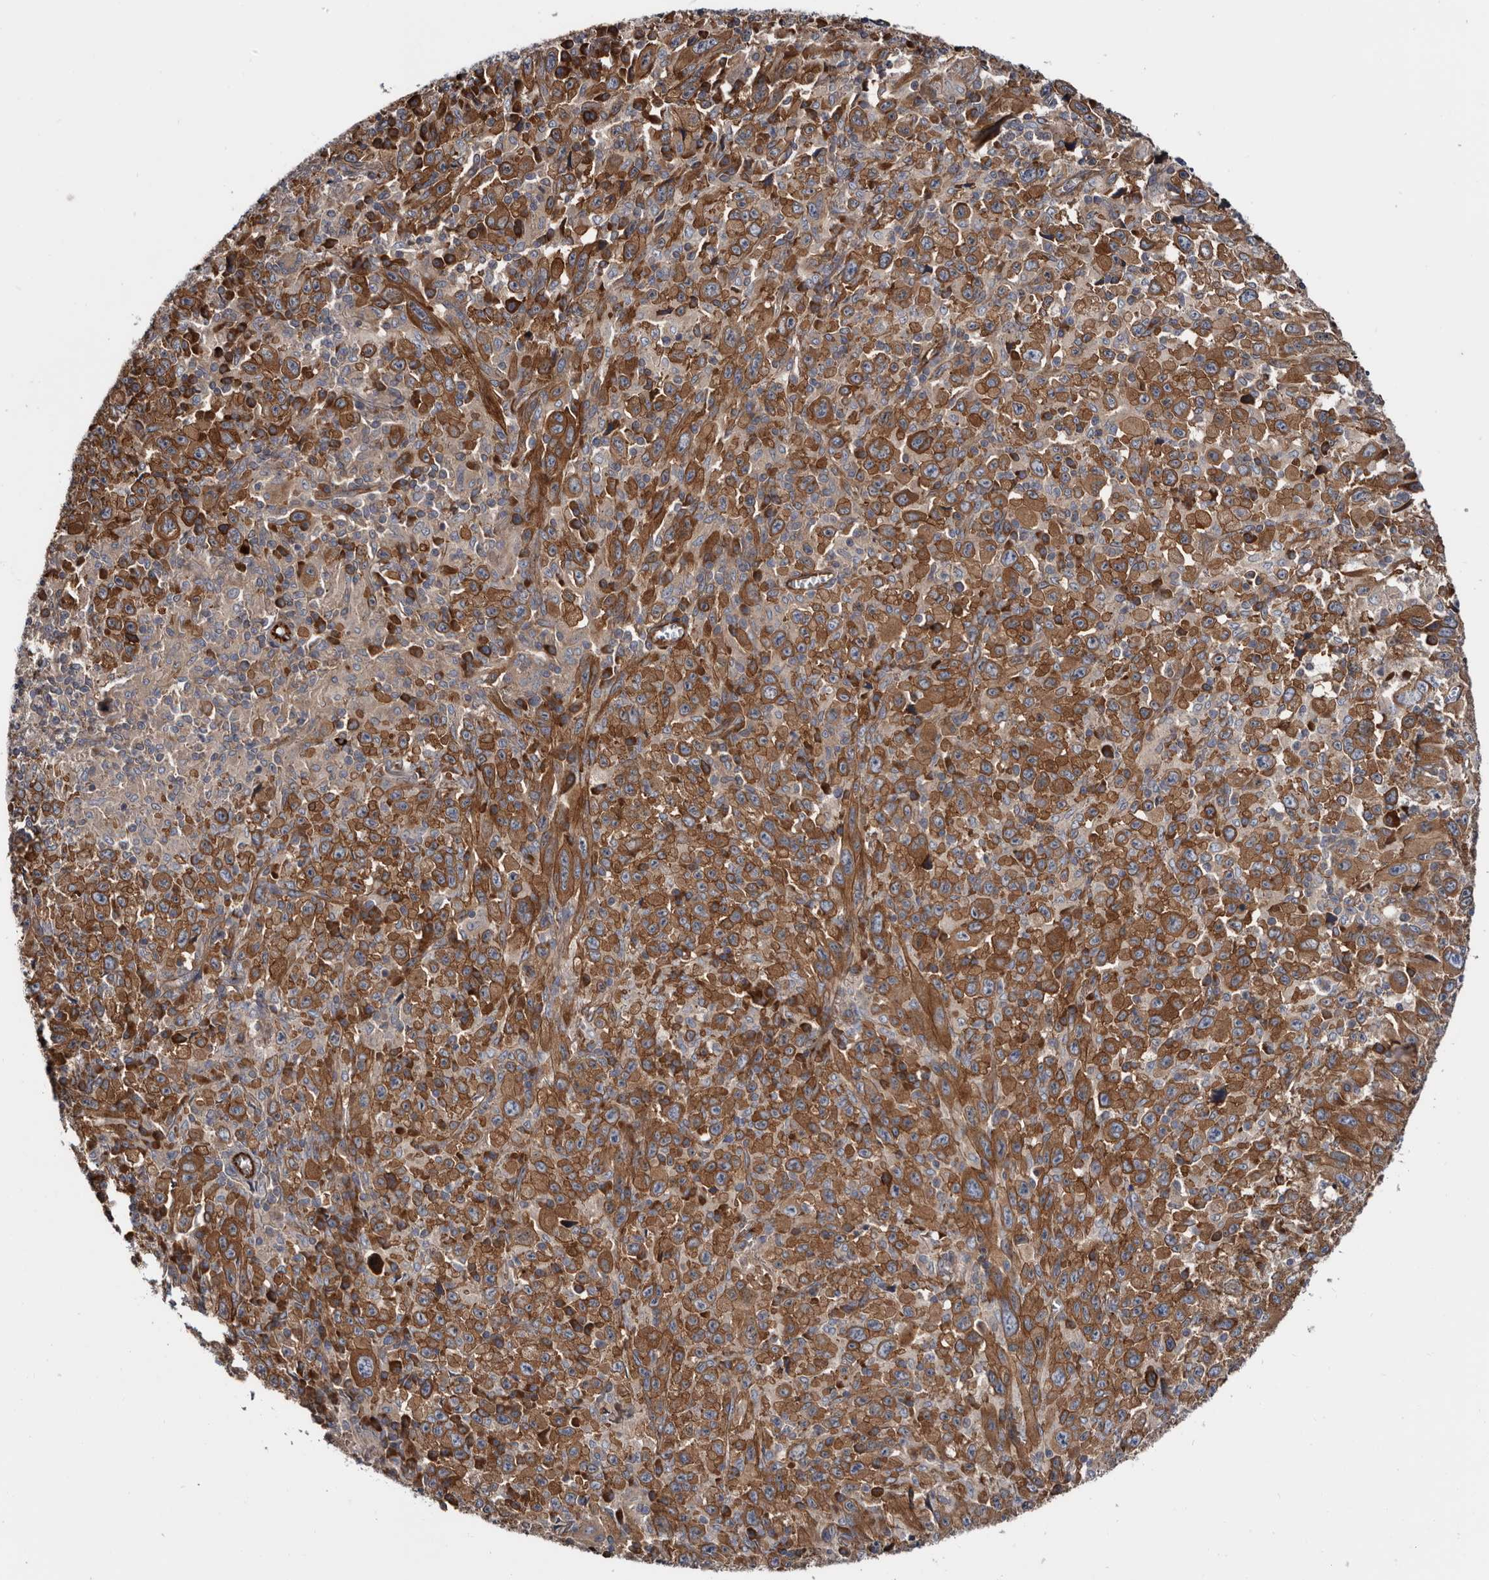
{"staining": {"intensity": "strong", "quantity": "25%-75%", "location": "cytoplasmic/membranous"}, "tissue": "melanoma", "cell_type": "Tumor cells", "image_type": "cancer", "snomed": [{"axis": "morphology", "description": "Malignant melanoma, Metastatic site"}, {"axis": "topography", "description": "Skin"}], "caption": "Immunohistochemistry image of melanoma stained for a protein (brown), which displays high levels of strong cytoplasmic/membranous positivity in approximately 25%-75% of tumor cells.", "gene": "TSPAN17", "patient": {"sex": "female", "age": 56}}